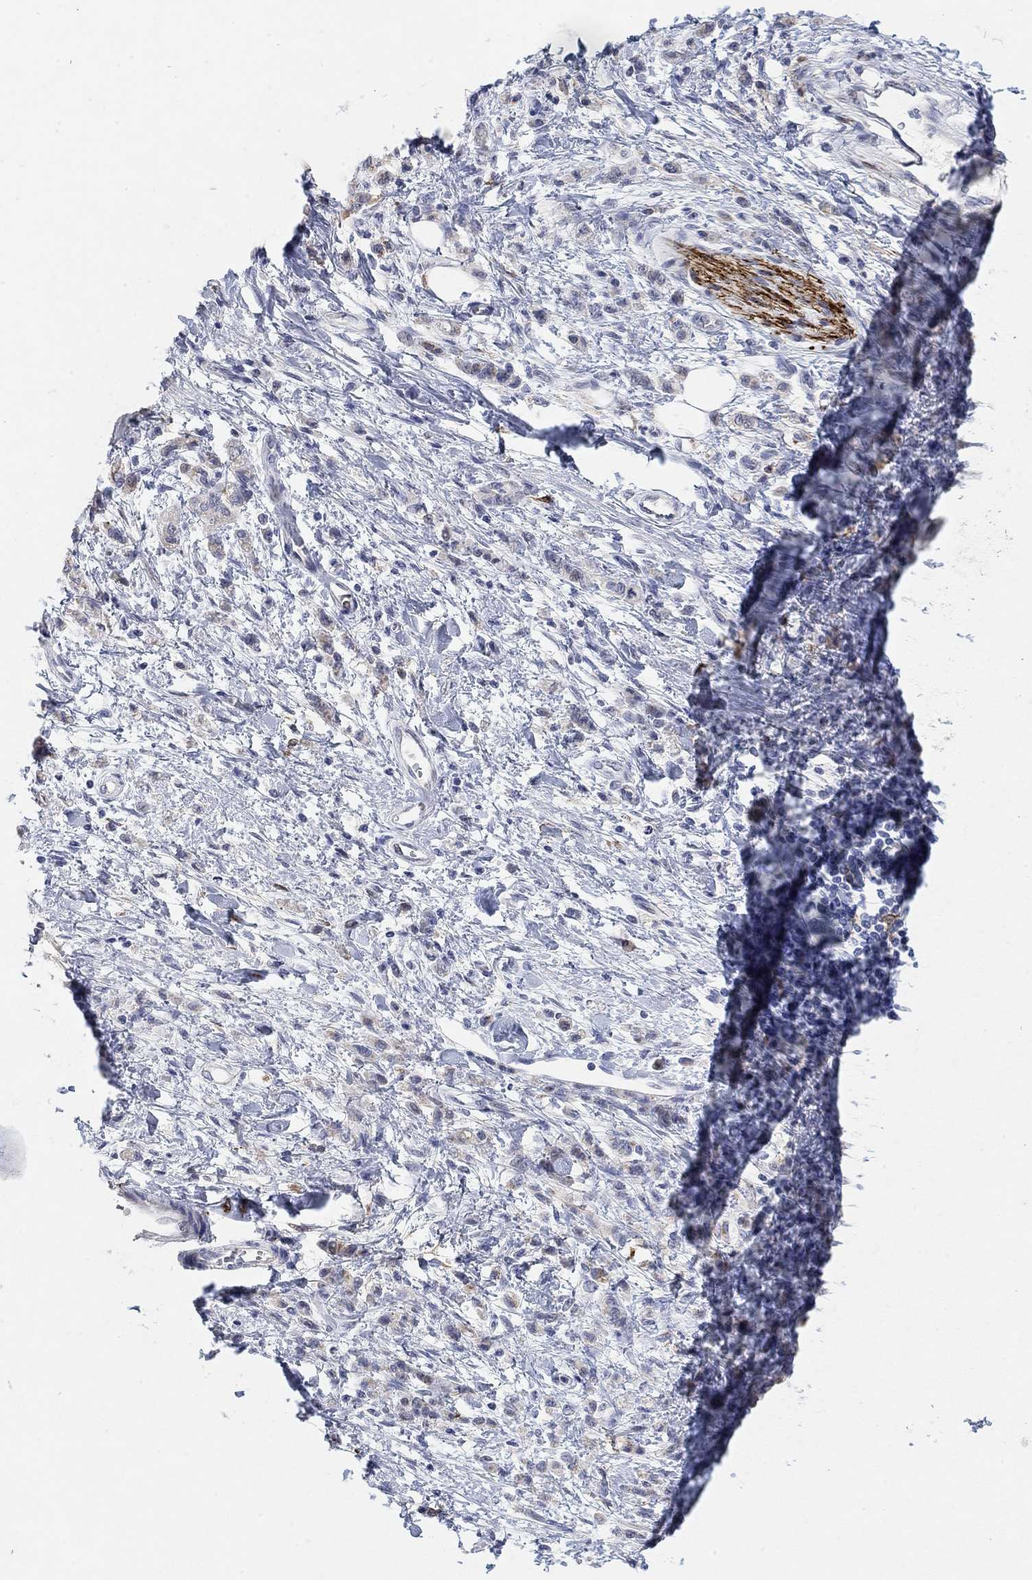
{"staining": {"intensity": "weak", "quantity": "<25%", "location": "cytoplasmic/membranous"}, "tissue": "stomach cancer", "cell_type": "Tumor cells", "image_type": "cancer", "snomed": [{"axis": "morphology", "description": "Adenocarcinoma, NOS"}, {"axis": "topography", "description": "Stomach"}], "caption": "Protein analysis of stomach cancer (adenocarcinoma) exhibits no significant expression in tumor cells.", "gene": "VAT1L", "patient": {"sex": "male", "age": 77}}